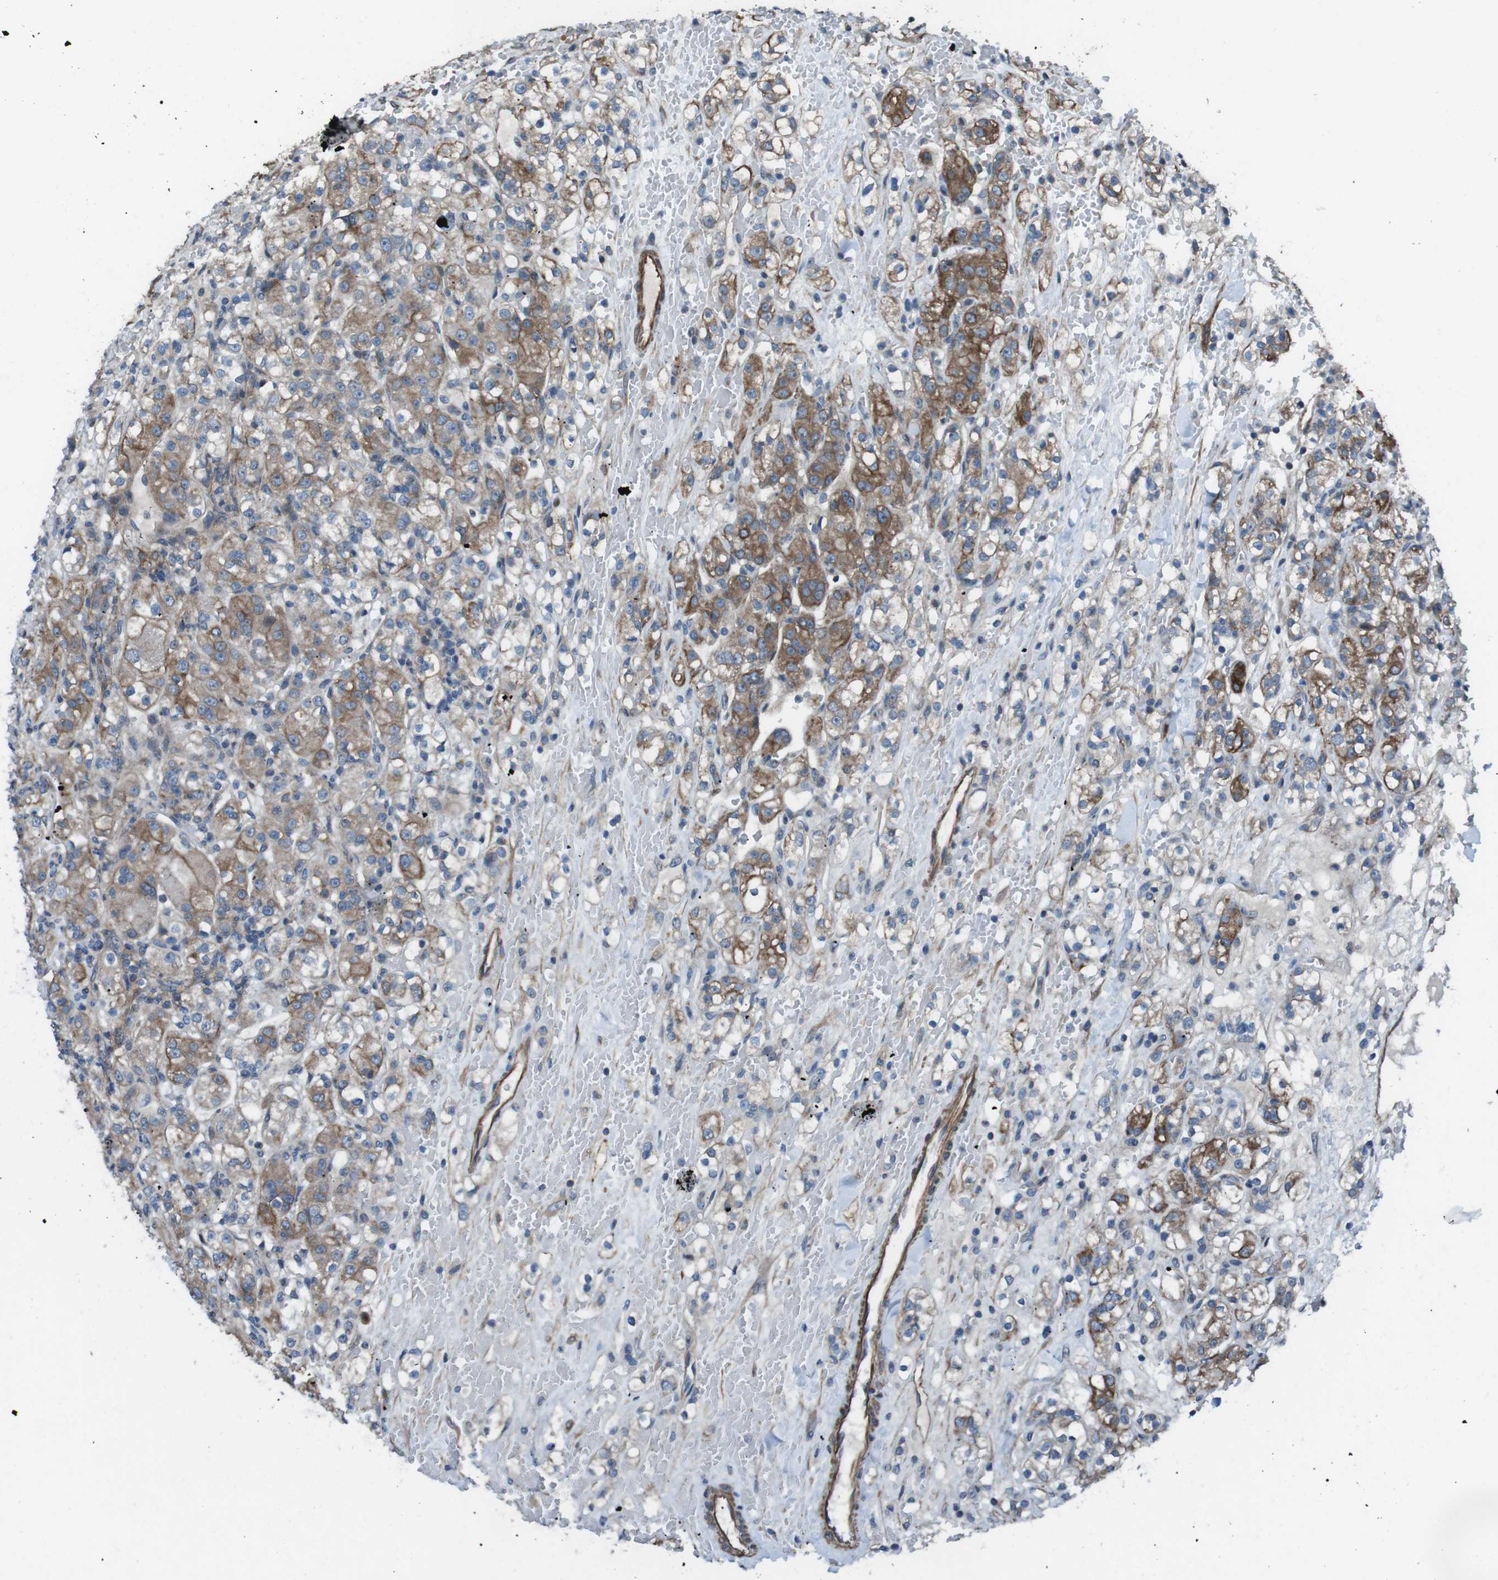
{"staining": {"intensity": "moderate", "quantity": ">75%", "location": "cytoplasmic/membranous"}, "tissue": "renal cancer", "cell_type": "Tumor cells", "image_type": "cancer", "snomed": [{"axis": "morphology", "description": "Normal tissue, NOS"}, {"axis": "morphology", "description": "Adenocarcinoma, NOS"}, {"axis": "topography", "description": "Kidney"}], "caption": "Protein expression analysis of renal adenocarcinoma displays moderate cytoplasmic/membranous staining in about >75% of tumor cells. The protein is stained brown, and the nuclei are stained in blue (DAB IHC with brightfield microscopy, high magnification).", "gene": "FAM174B", "patient": {"sex": "male", "age": 61}}